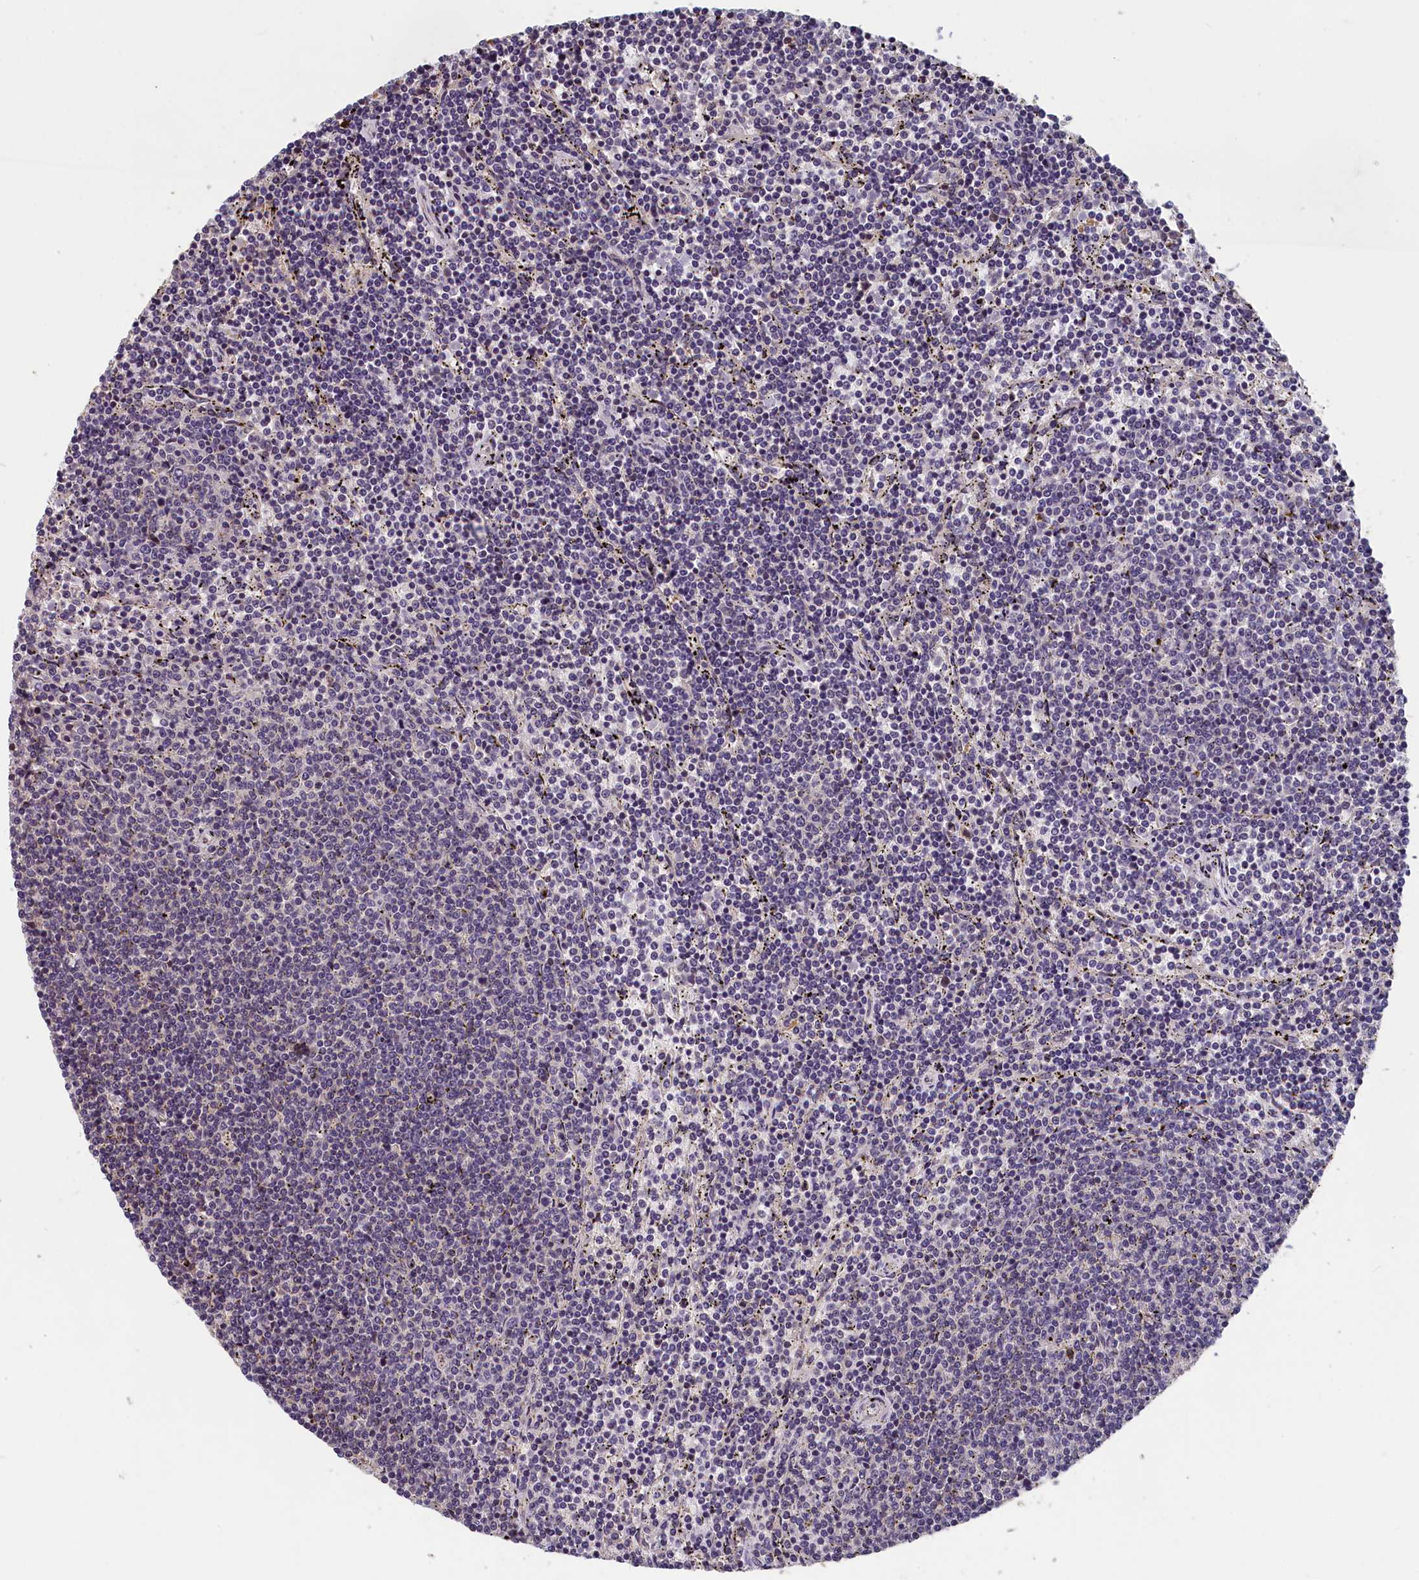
{"staining": {"intensity": "negative", "quantity": "none", "location": "none"}, "tissue": "lymphoma", "cell_type": "Tumor cells", "image_type": "cancer", "snomed": [{"axis": "morphology", "description": "Malignant lymphoma, non-Hodgkin's type, Low grade"}, {"axis": "topography", "description": "Spleen"}], "caption": "Immunohistochemistry of human lymphoma demonstrates no expression in tumor cells. Brightfield microscopy of immunohistochemistry (IHC) stained with DAB (brown) and hematoxylin (blue), captured at high magnification.", "gene": "TMEM116", "patient": {"sex": "female", "age": 50}}